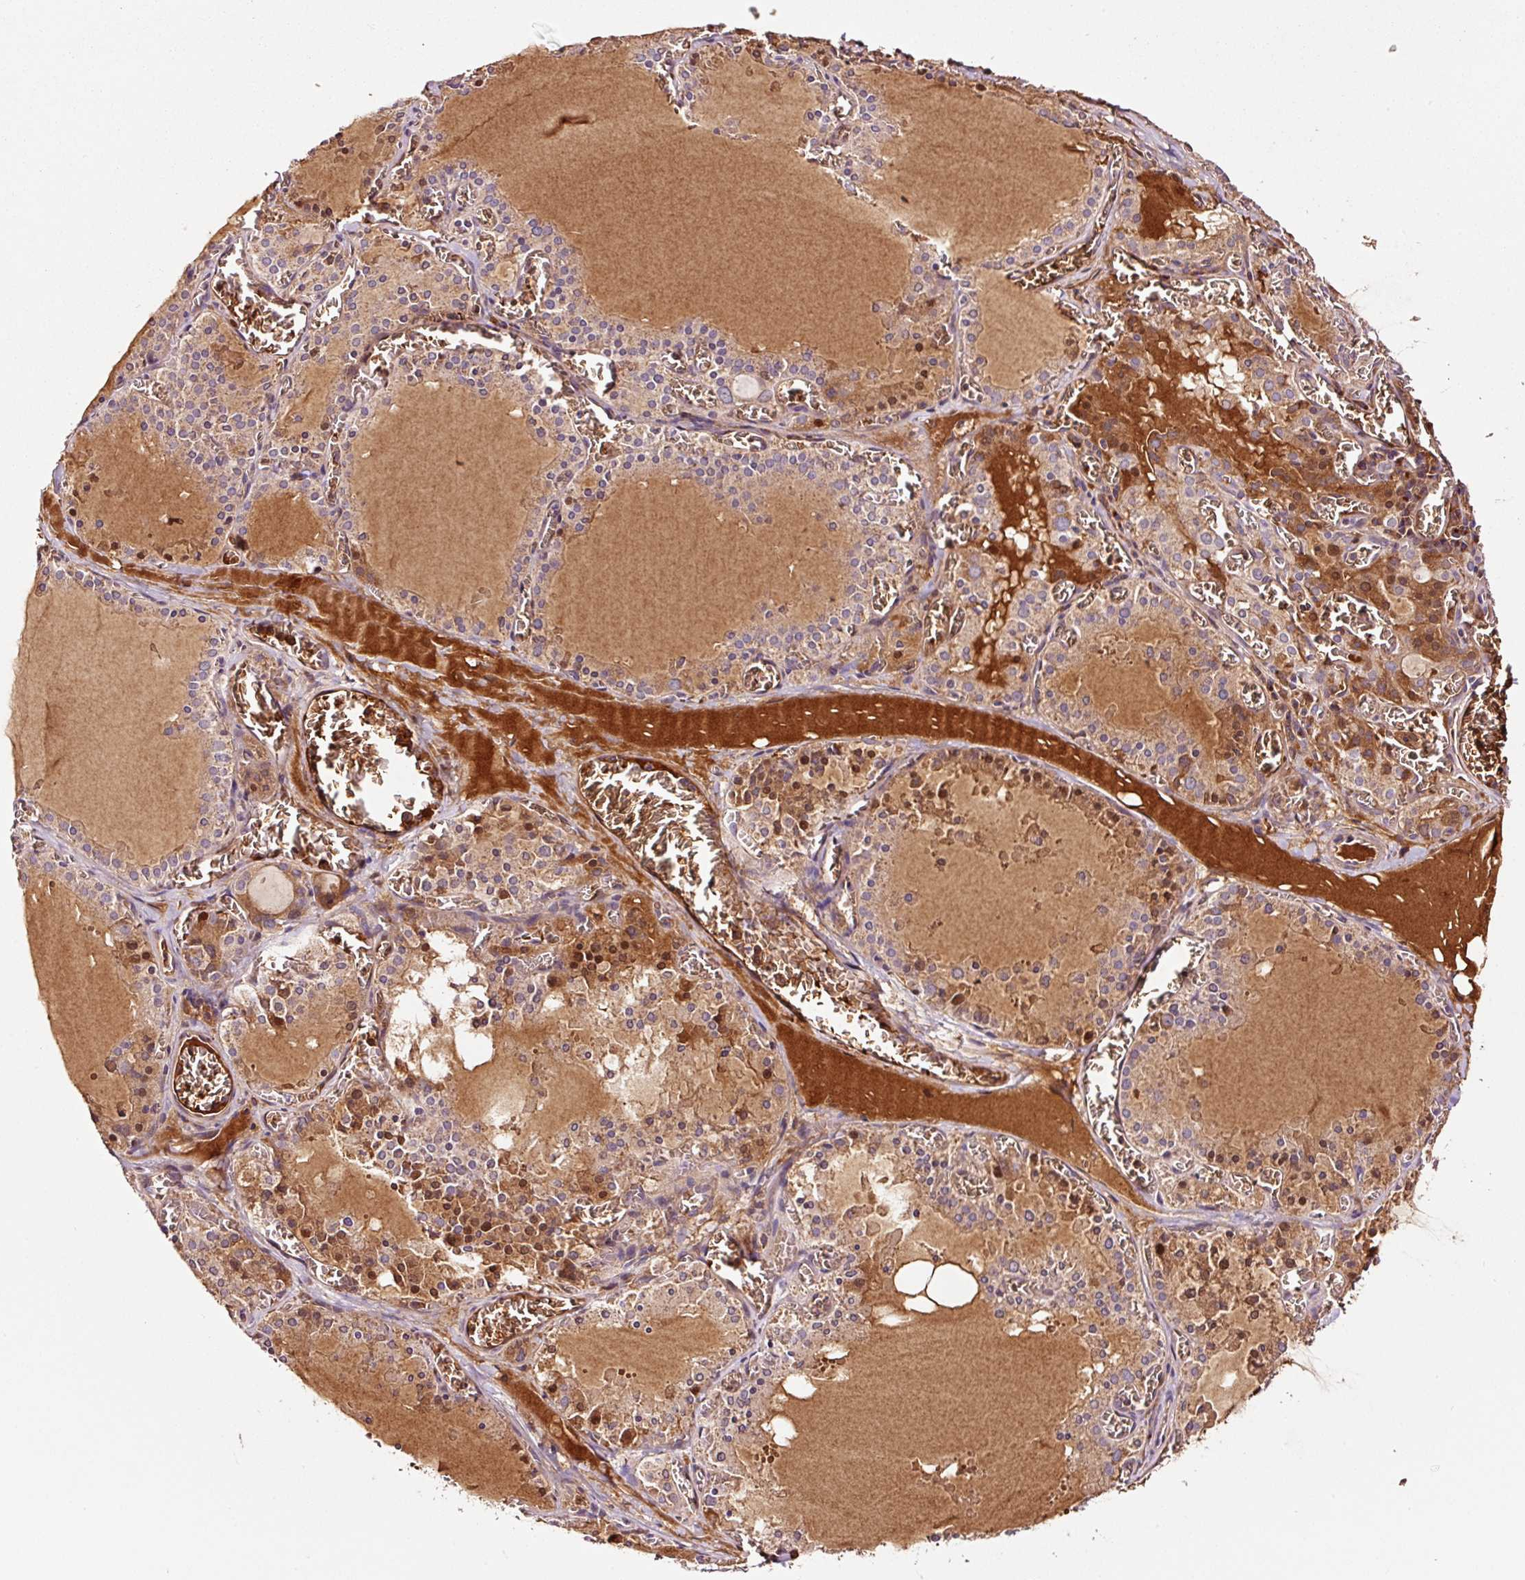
{"staining": {"intensity": "moderate", "quantity": ">75%", "location": "cytoplasmic/membranous"}, "tissue": "thyroid gland", "cell_type": "Glandular cells", "image_type": "normal", "snomed": [{"axis": "morphology", "description": "Normal tissue, NOS"}, {"axis": "topography", "description": "Thyroid gland"}], "caption": "Thyroid gland stained with immunohistochemistry (IHC) demonstrates moderate cytoplasmic/membranous positivity in approximately >75% of glandular cells. Nuclei are stained in blue.", "gene": "PGLYRP2", "patient": {"sex": "female", "age": 30}}